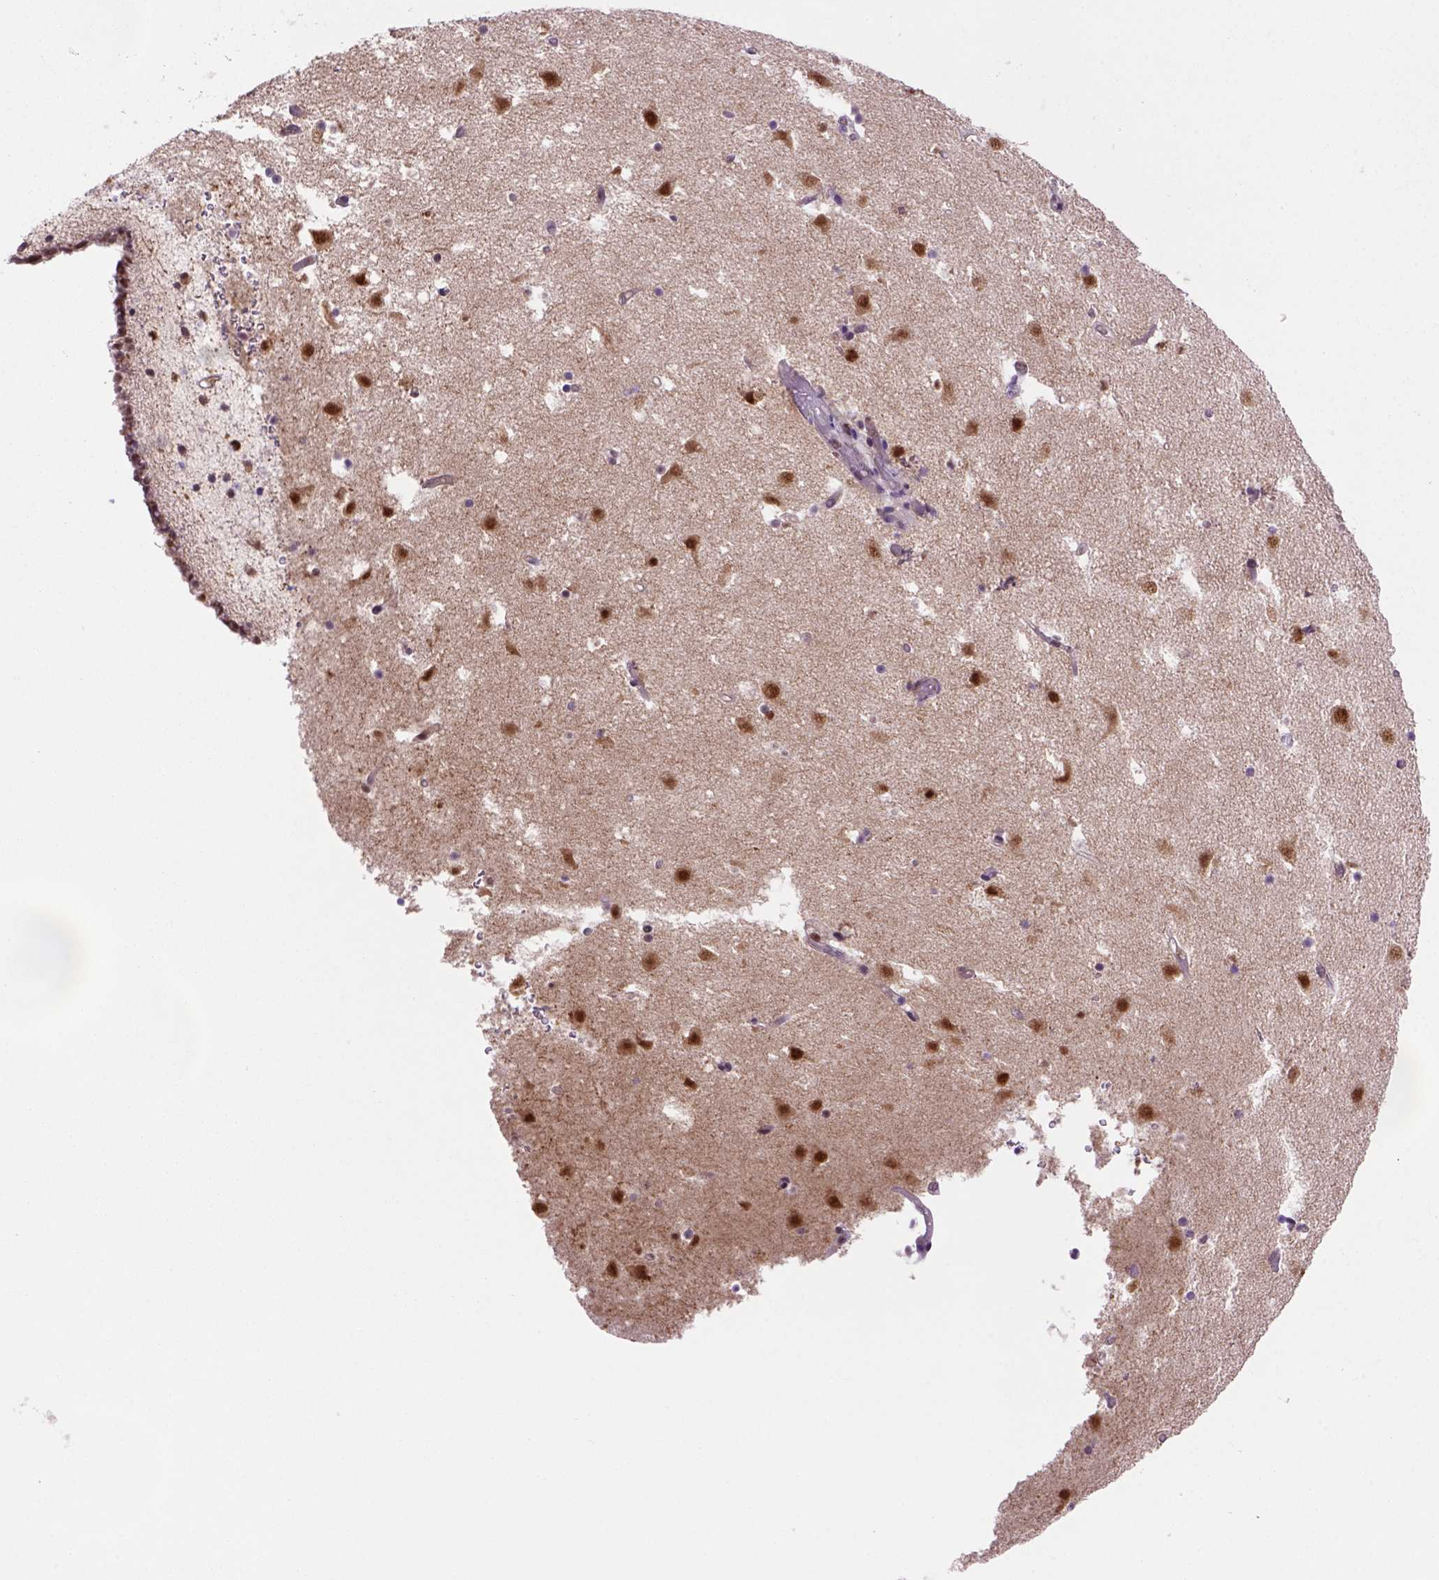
{"staining": {"intensity": "moderate", "quantity": "<25%", "location": "cytoplasmic/membranous,nuclear"}, "tissue": "caudate", "cell_type": "Glial cells", "image_type": "normal", "snomed": [{"axis": "morphology", "description": "Normal tissue, NOS"}, {"axis": "topography", "description": "Lateral ventricle wall"}], "caption": "Immunohistochemical staining of normal caudate reveals <25% levels of moderate cytoplasmic/membranous,nuclear protein expression in about <25% of glial cells.", "gene": "PSMC2", "patient": {"sex": "female", "age": 42}}